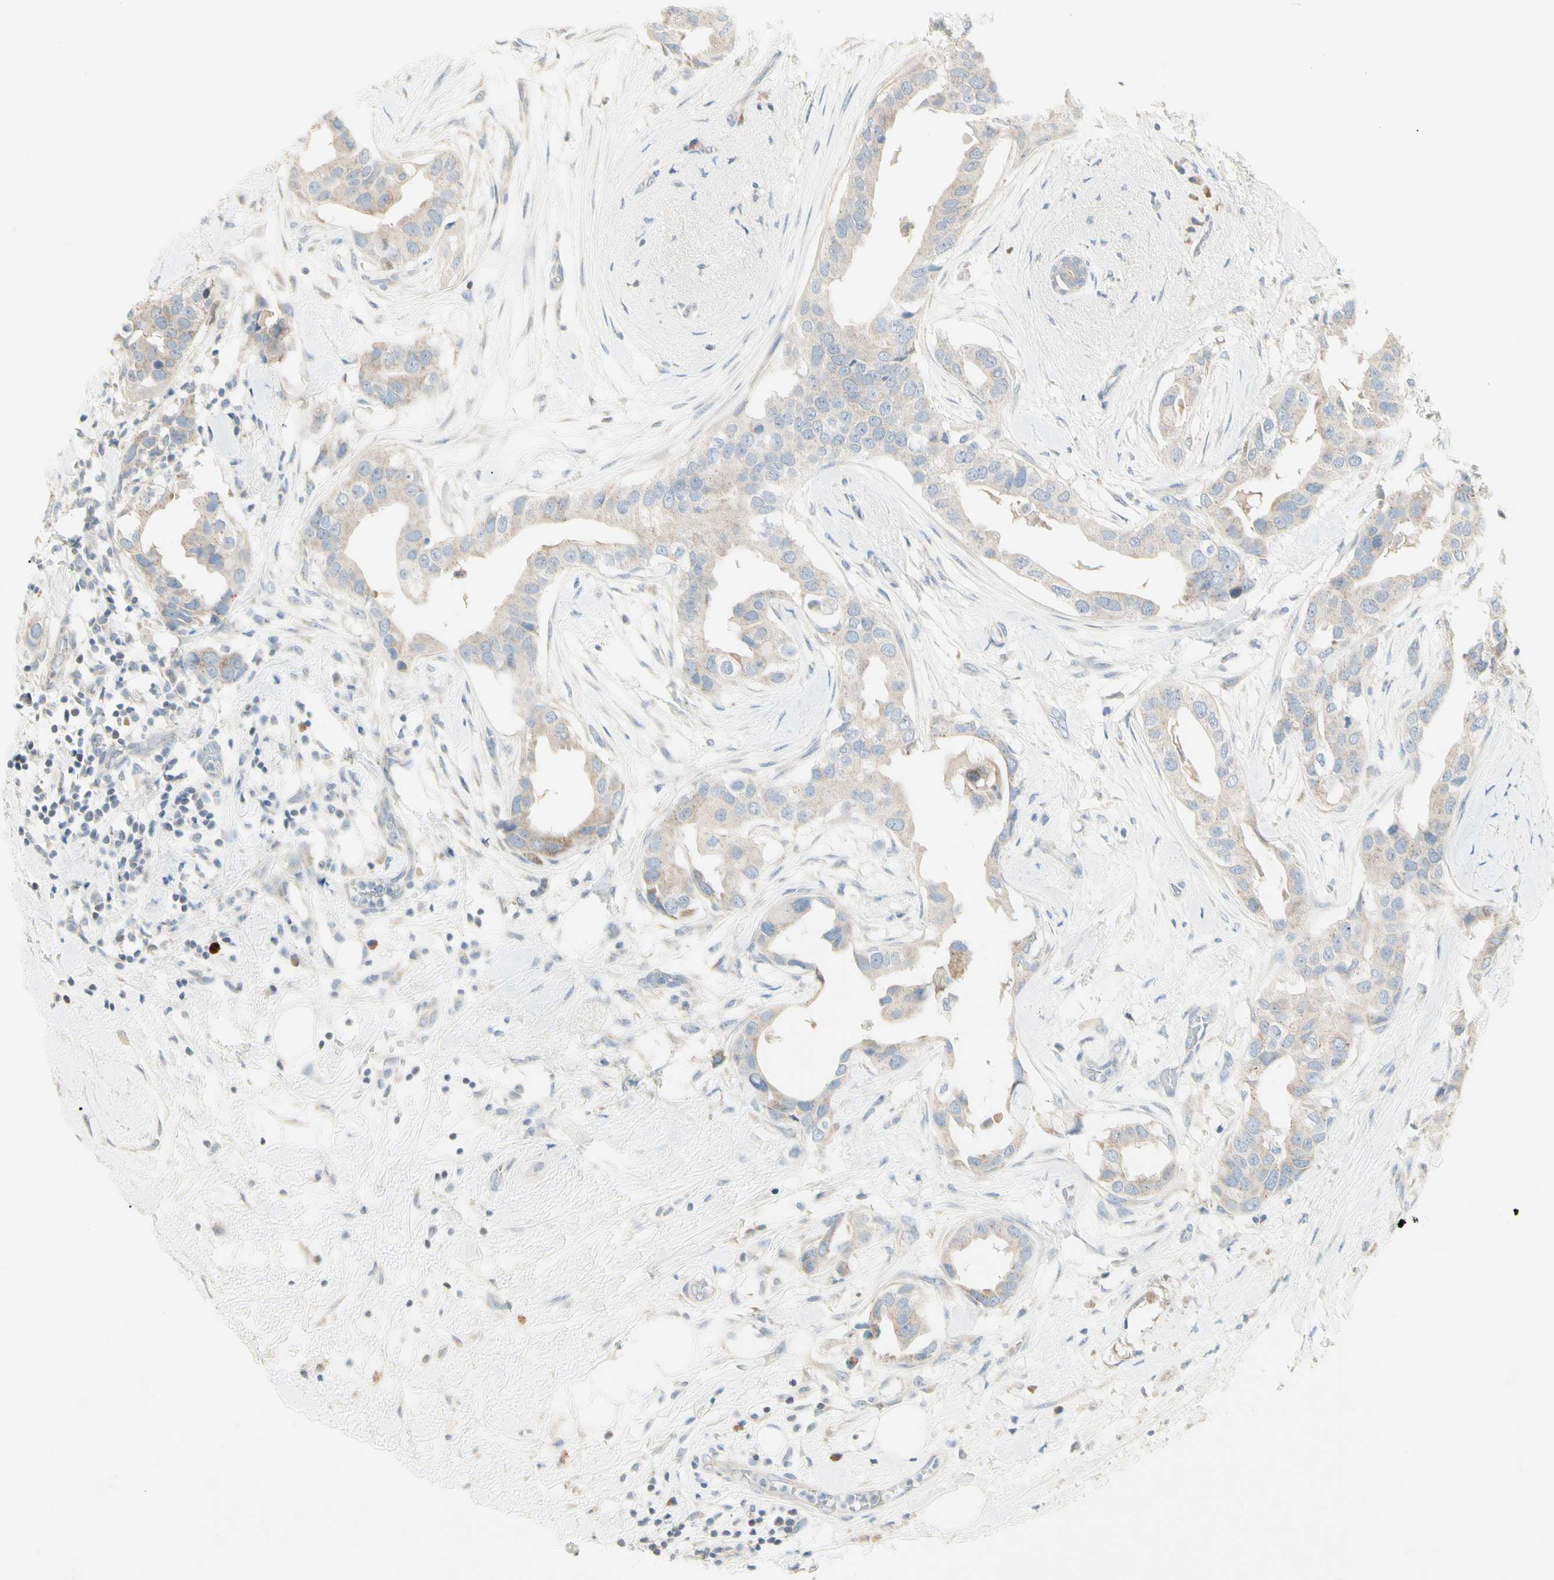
{"staining": {"intensity": "weak", "quantity": ">75%", "location": "cytoplasmic/membranous"}, "tissue": "breast cancer", "cell_type": "Tumor cells", "image_type": "cancer", "snomed": [{"axis": "morphology", "description": "Duct carcinoma"}, {"axis": "topography", "description": "Breast"}], "caption": "Immunohistochemical staining of human breast cancer (intraductal carcinoma) displays weak cytoplasmic/membranous protein positivity in approximately >75% of tumor cells.", "gene": "ALDH18A1", "patient": {"sex": "female", "age": 40}}